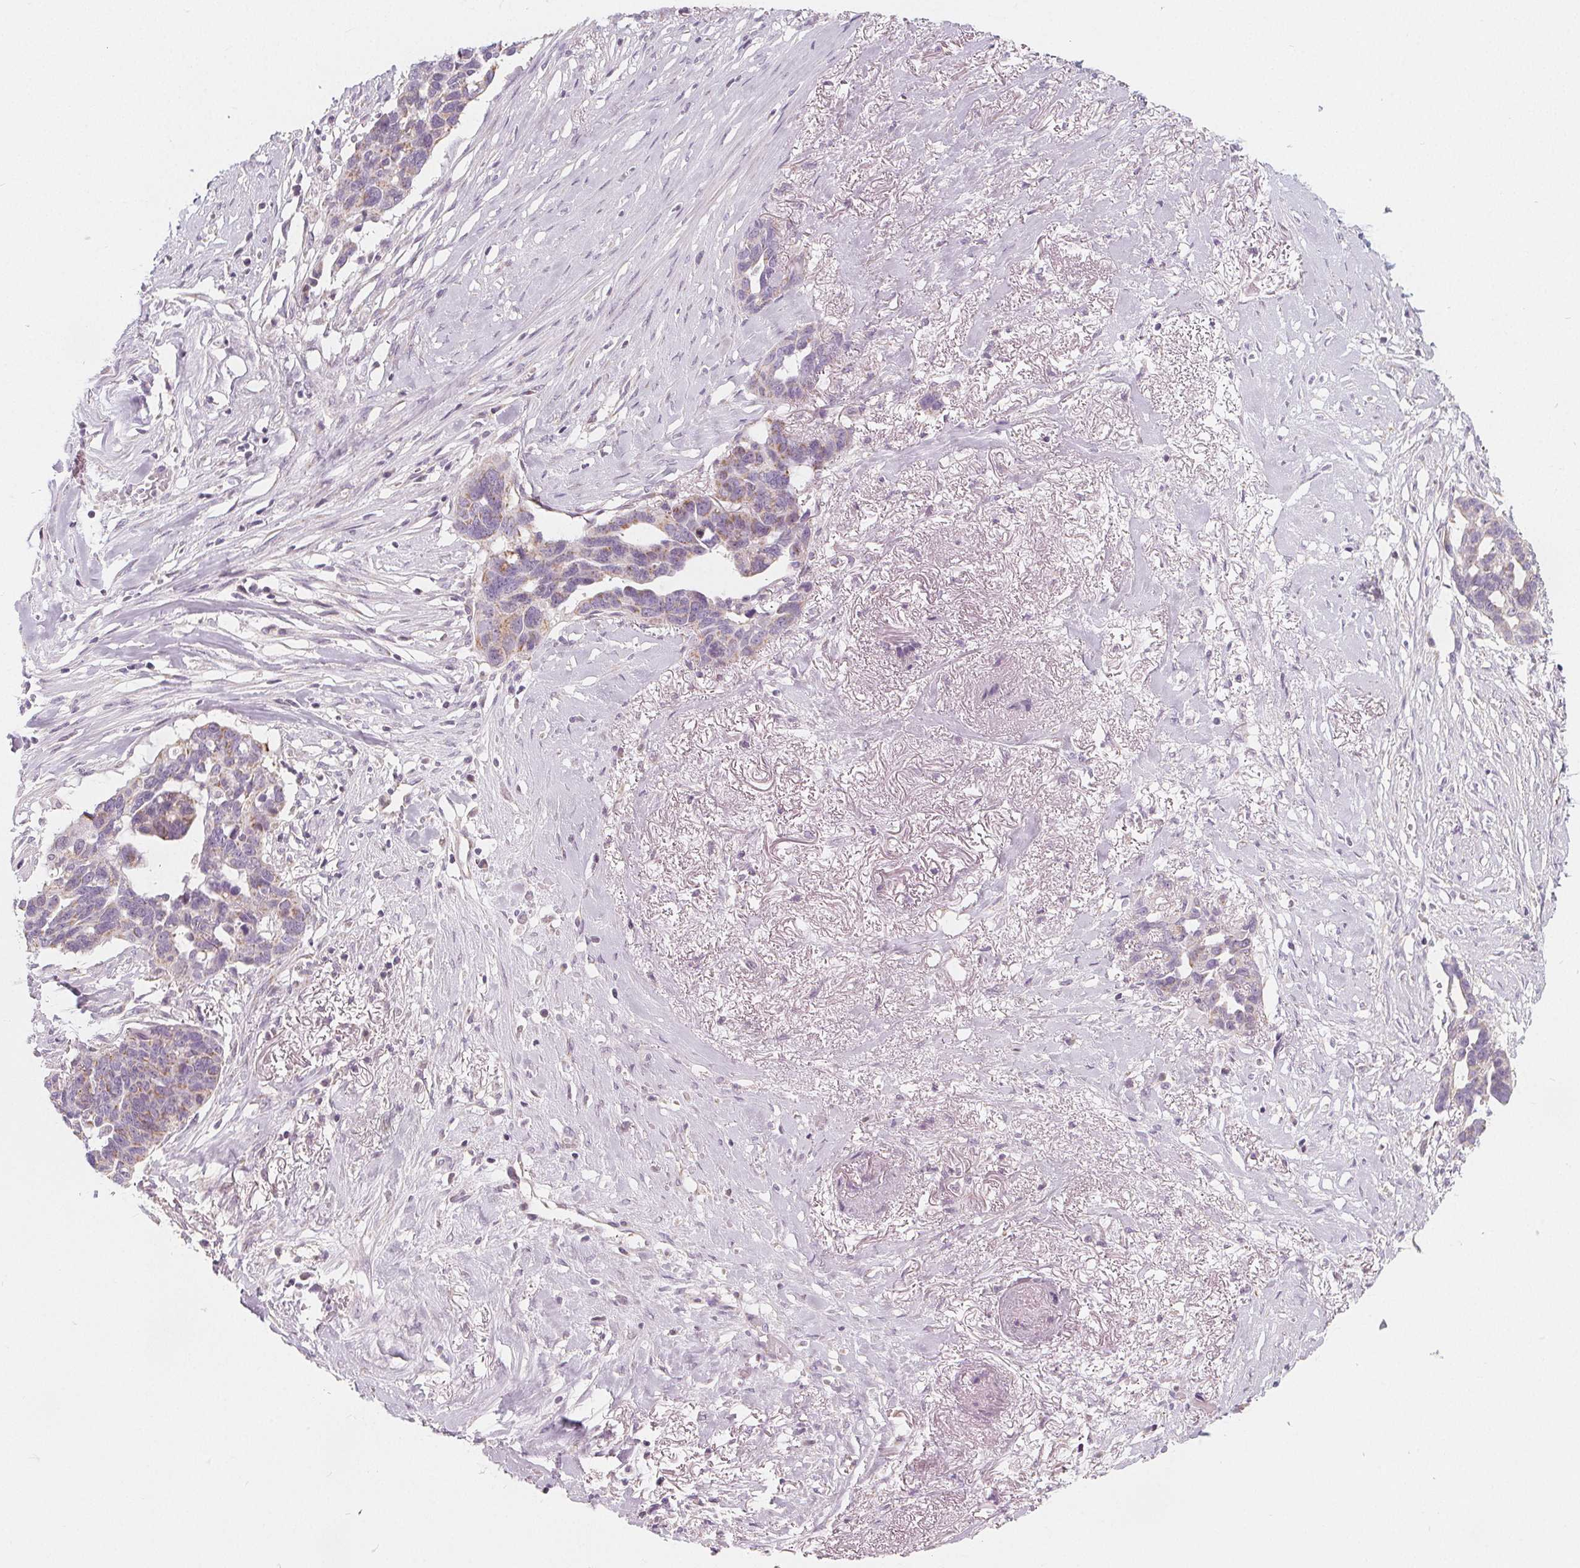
{"staining": {"intensity": "weak", "quantity": "25%-75%", "location": "cytoplasmic/membranous"}, "tissue": "ovarian cancer", "cell_type": "Tumor cells", "image_type": "cancer", "snomed": [{"axis": "morphology", "description": "Cystadenocarcinoma, serous, NOS"}, {"axis": "topography", "description": "Ovary"}], "caption": "Ovarian cancer tissue exhibits weak cytoplasmic/membranous expression in about 25%-75% of tumor cells, visualized by immunohistochemistry.", "gene": "NUP210L", "patient": {"sex": "female", "age": 69}}